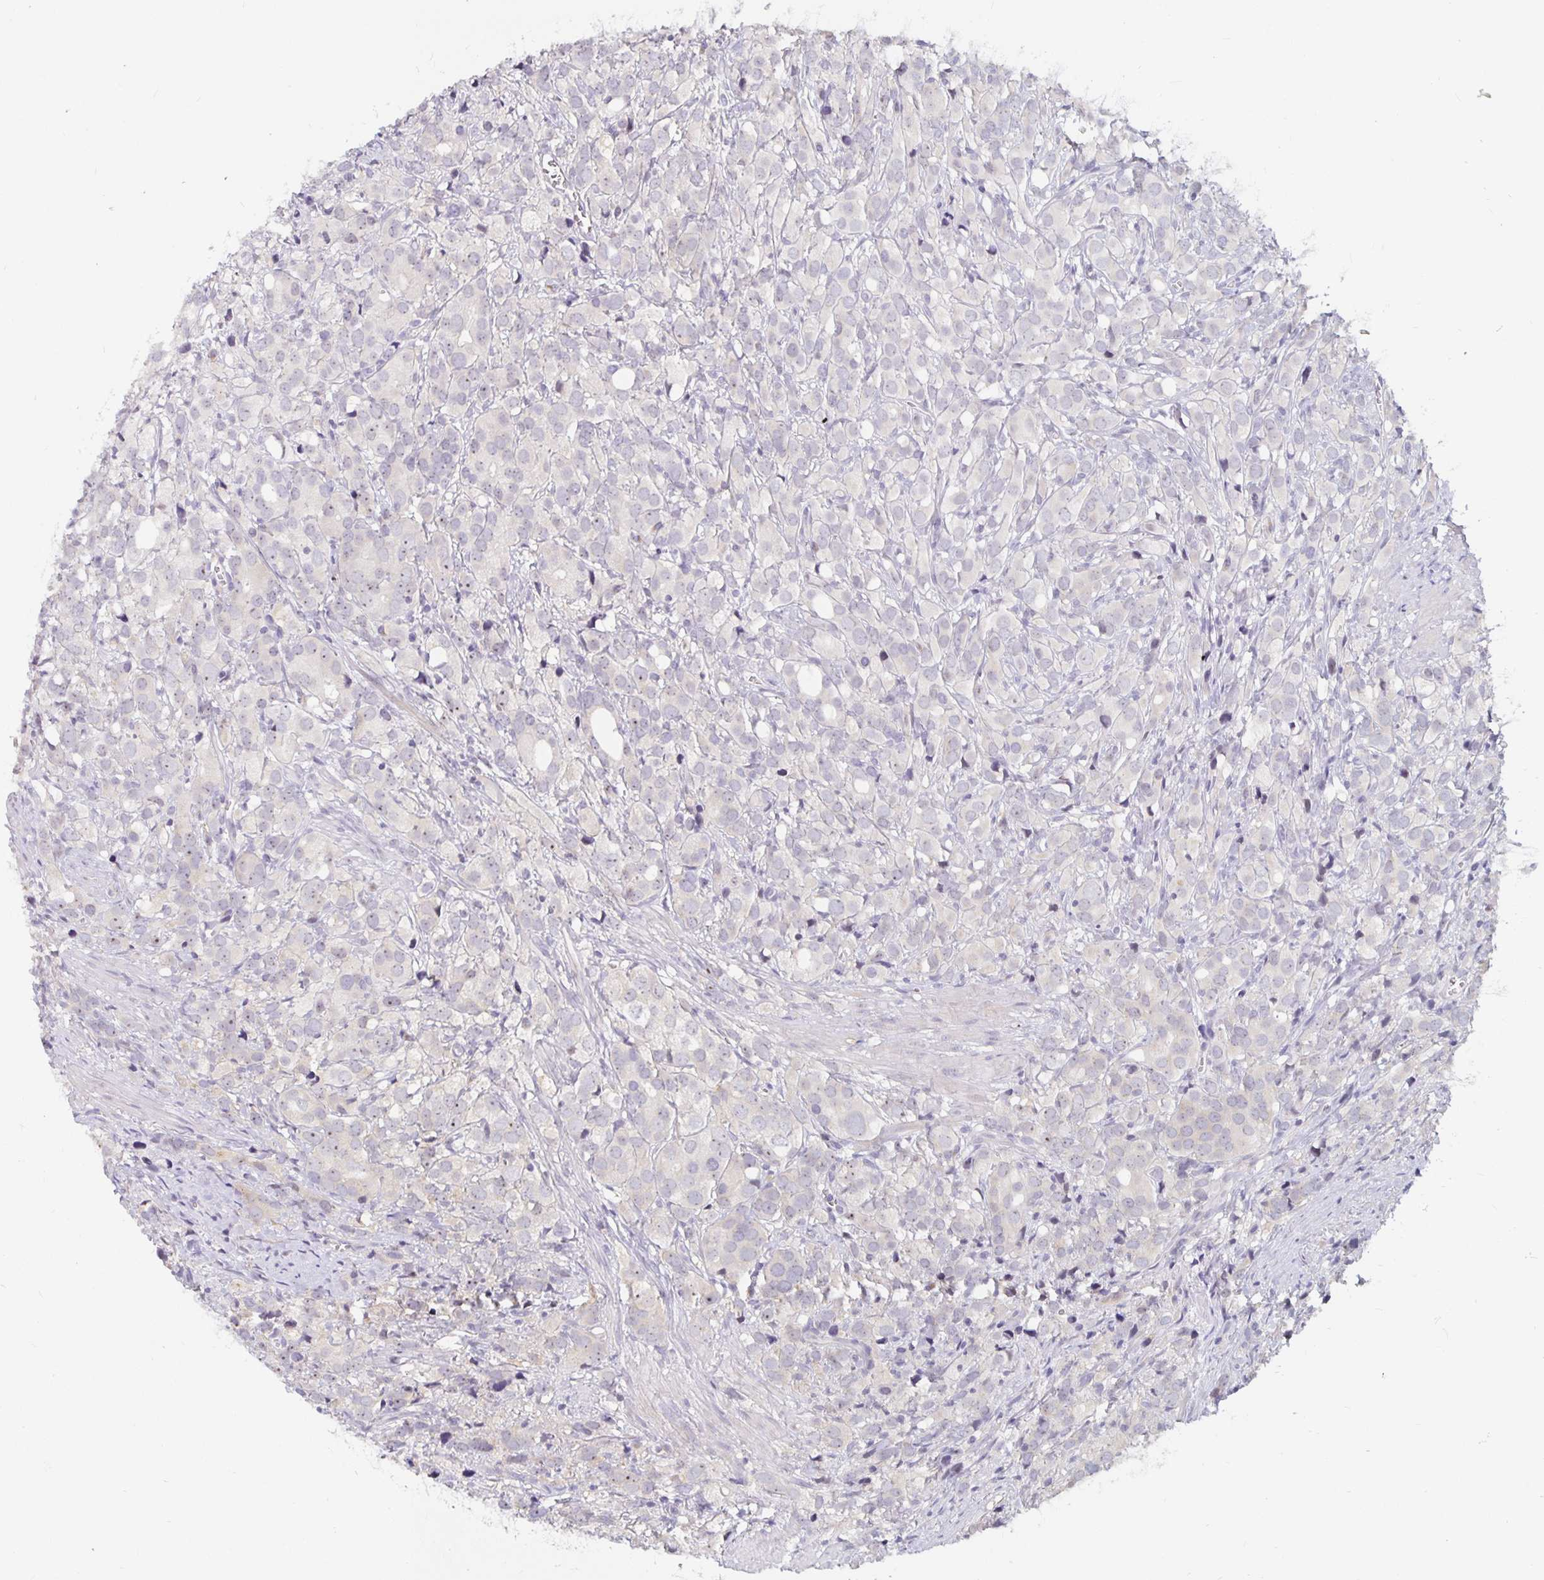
{"staining": {"intensity": "weak", "quantity": "<25%", "location": "nuclear"}, "tissue": "prostate cancer", "cell_type": "Tumor cells", "image_type": "cancer", "snomed": [{"axis": "morphology", "description": "Adenocarcinoma, High grade"}, {"axis": "topography", "description": "Prostate"}], "caption": "High magnification brightfield microscopy of prostate cancer stained with DAB (brown) and counterstained with hematoxylin (blue): tumor cells show no significant staining.", "gene": "NUP85", "patient": {"sex": "male", "age": 86}}